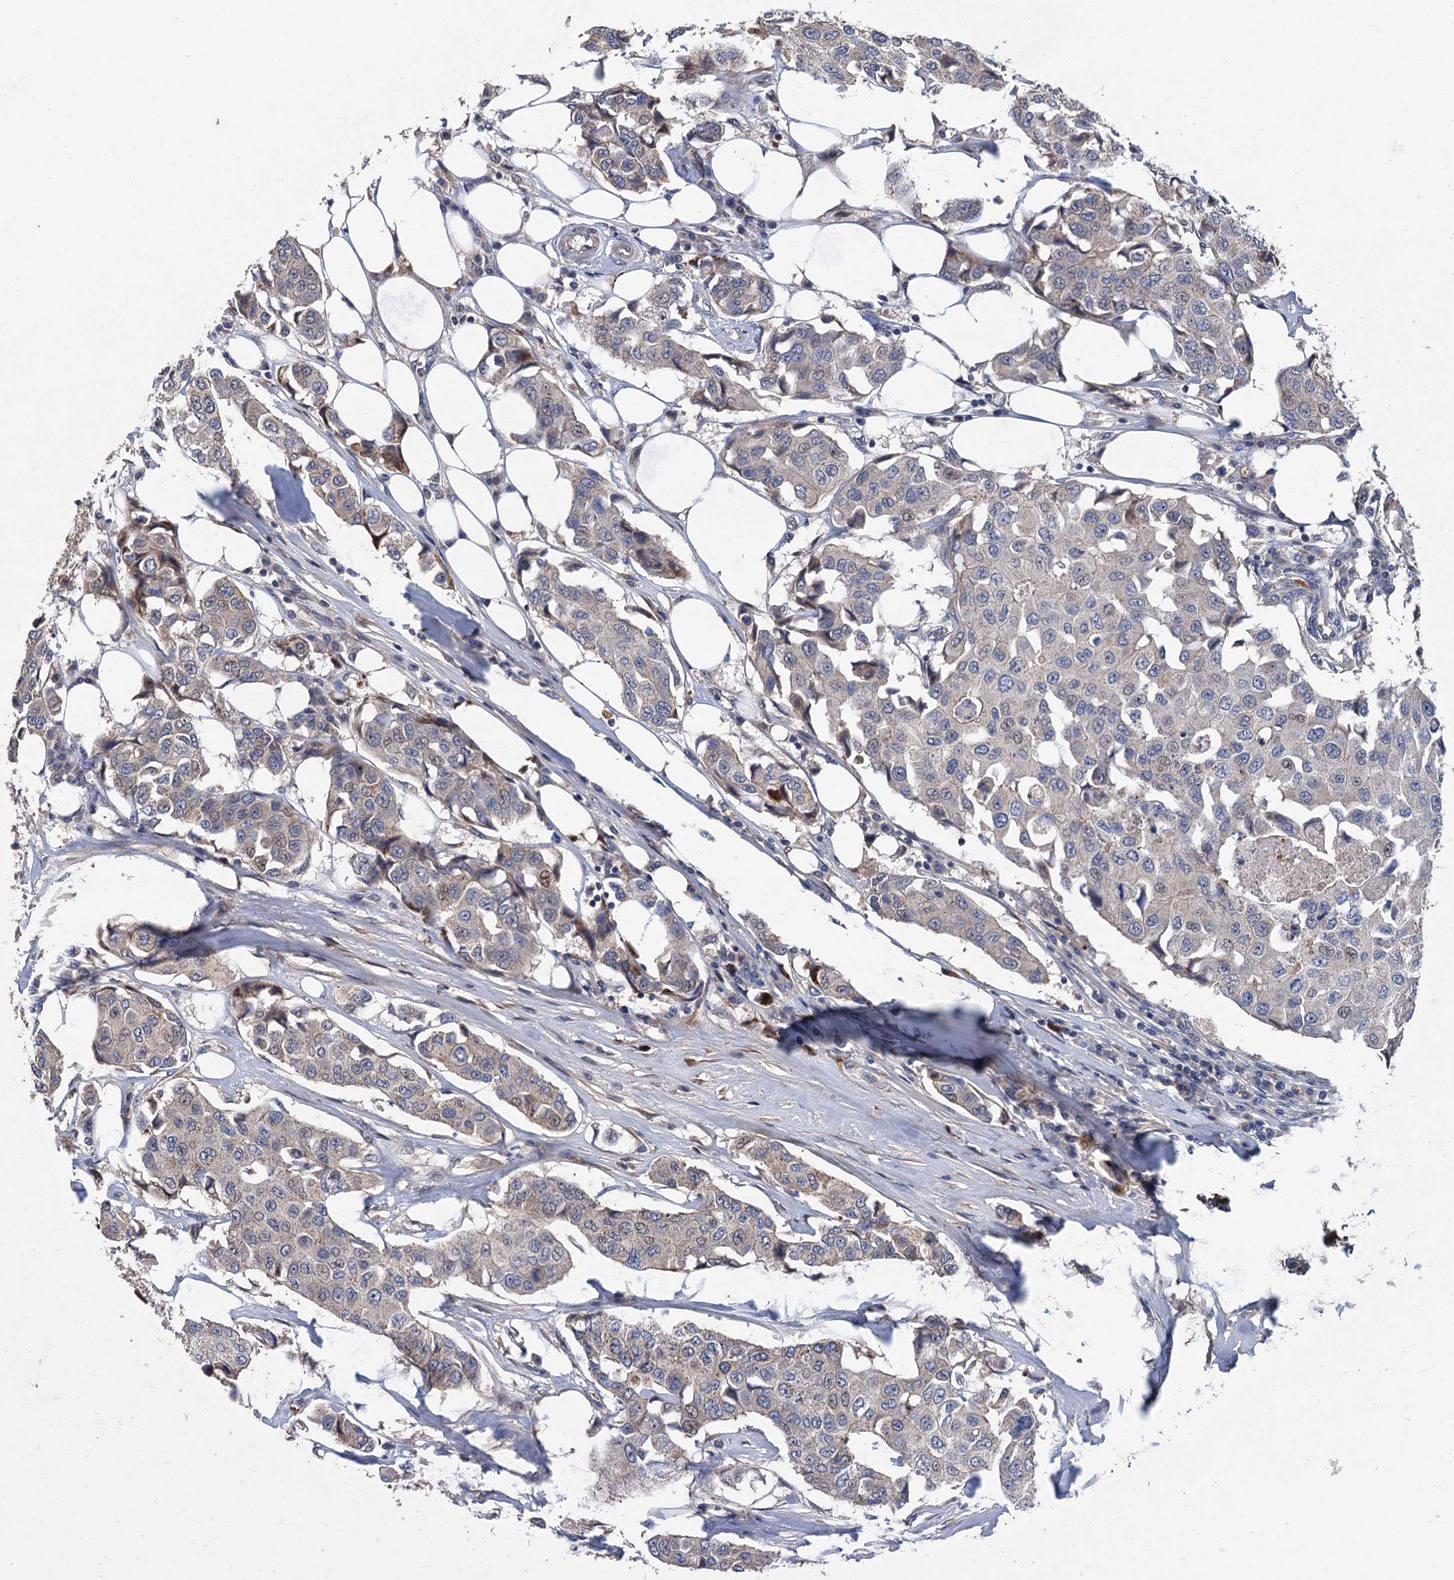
{"staining": {"intensity": "negative", "quantity": "none", "location": "none"}, "tissue": "breast cancer", "cell_type": "Tumor cells", "image_type": "cancer", "snomed": [{"axis": "morphology", "description": "Duct carcinoma"}, {"axis": "topography", "description": "Breast"}], "caption": "High power microscopy micrograph of an immunohistochemistry micrograph of infiltrating ductal carcinoma (breast), revealing no significant positivity in tumor cells.", "gene": "TRAF7", "patient": {"sex": "female", "age": 80}}